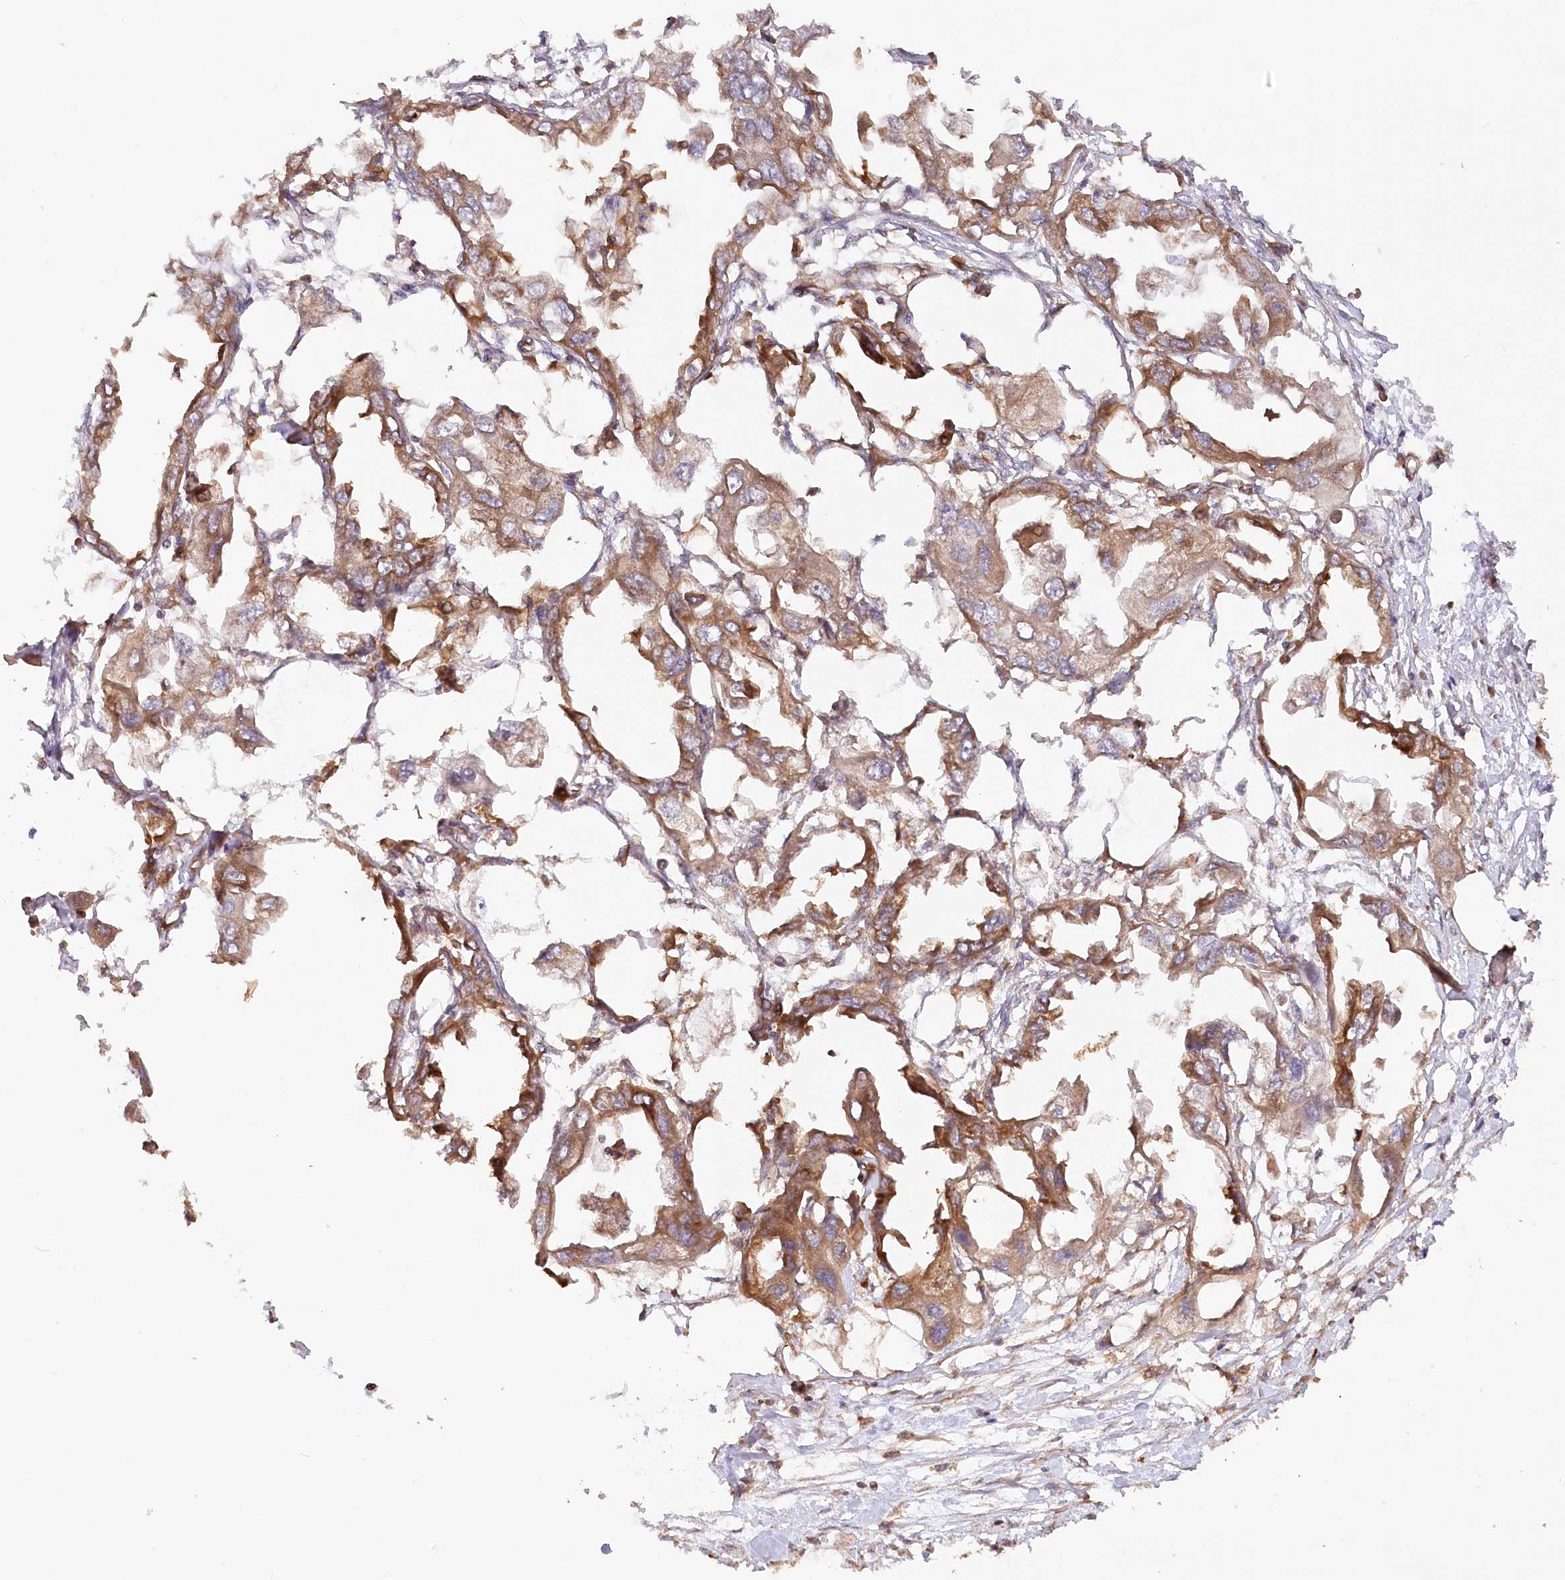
{"staining": {"intensity": "moderate", "quantity": ">75%", "location": "cytoplasmic/membranous"}, "tissue": "endometrial cancer", "cell_type": "Tumor cells", "image_type": "cancer", "snomed": [{"axis": "morphology", "description": "Adenocarcinoma, NOS"}, {"axis": "morphology", "description": "Adenocarcinoma, metastatic, NOS"}, {"axis": "topography", "description": "Adipose tissue"}, {"axis": "topography", "description": "Endometrium"}], "caption": "IHC of metastatic adenocarcinoma (endometrial) demonstrates medium levels of moderate cytoplasmic/membranous staining in approximately >75% of tumor cells.", "gene": "PAIP2", "patient": {"sex": "female", "age": 67}}